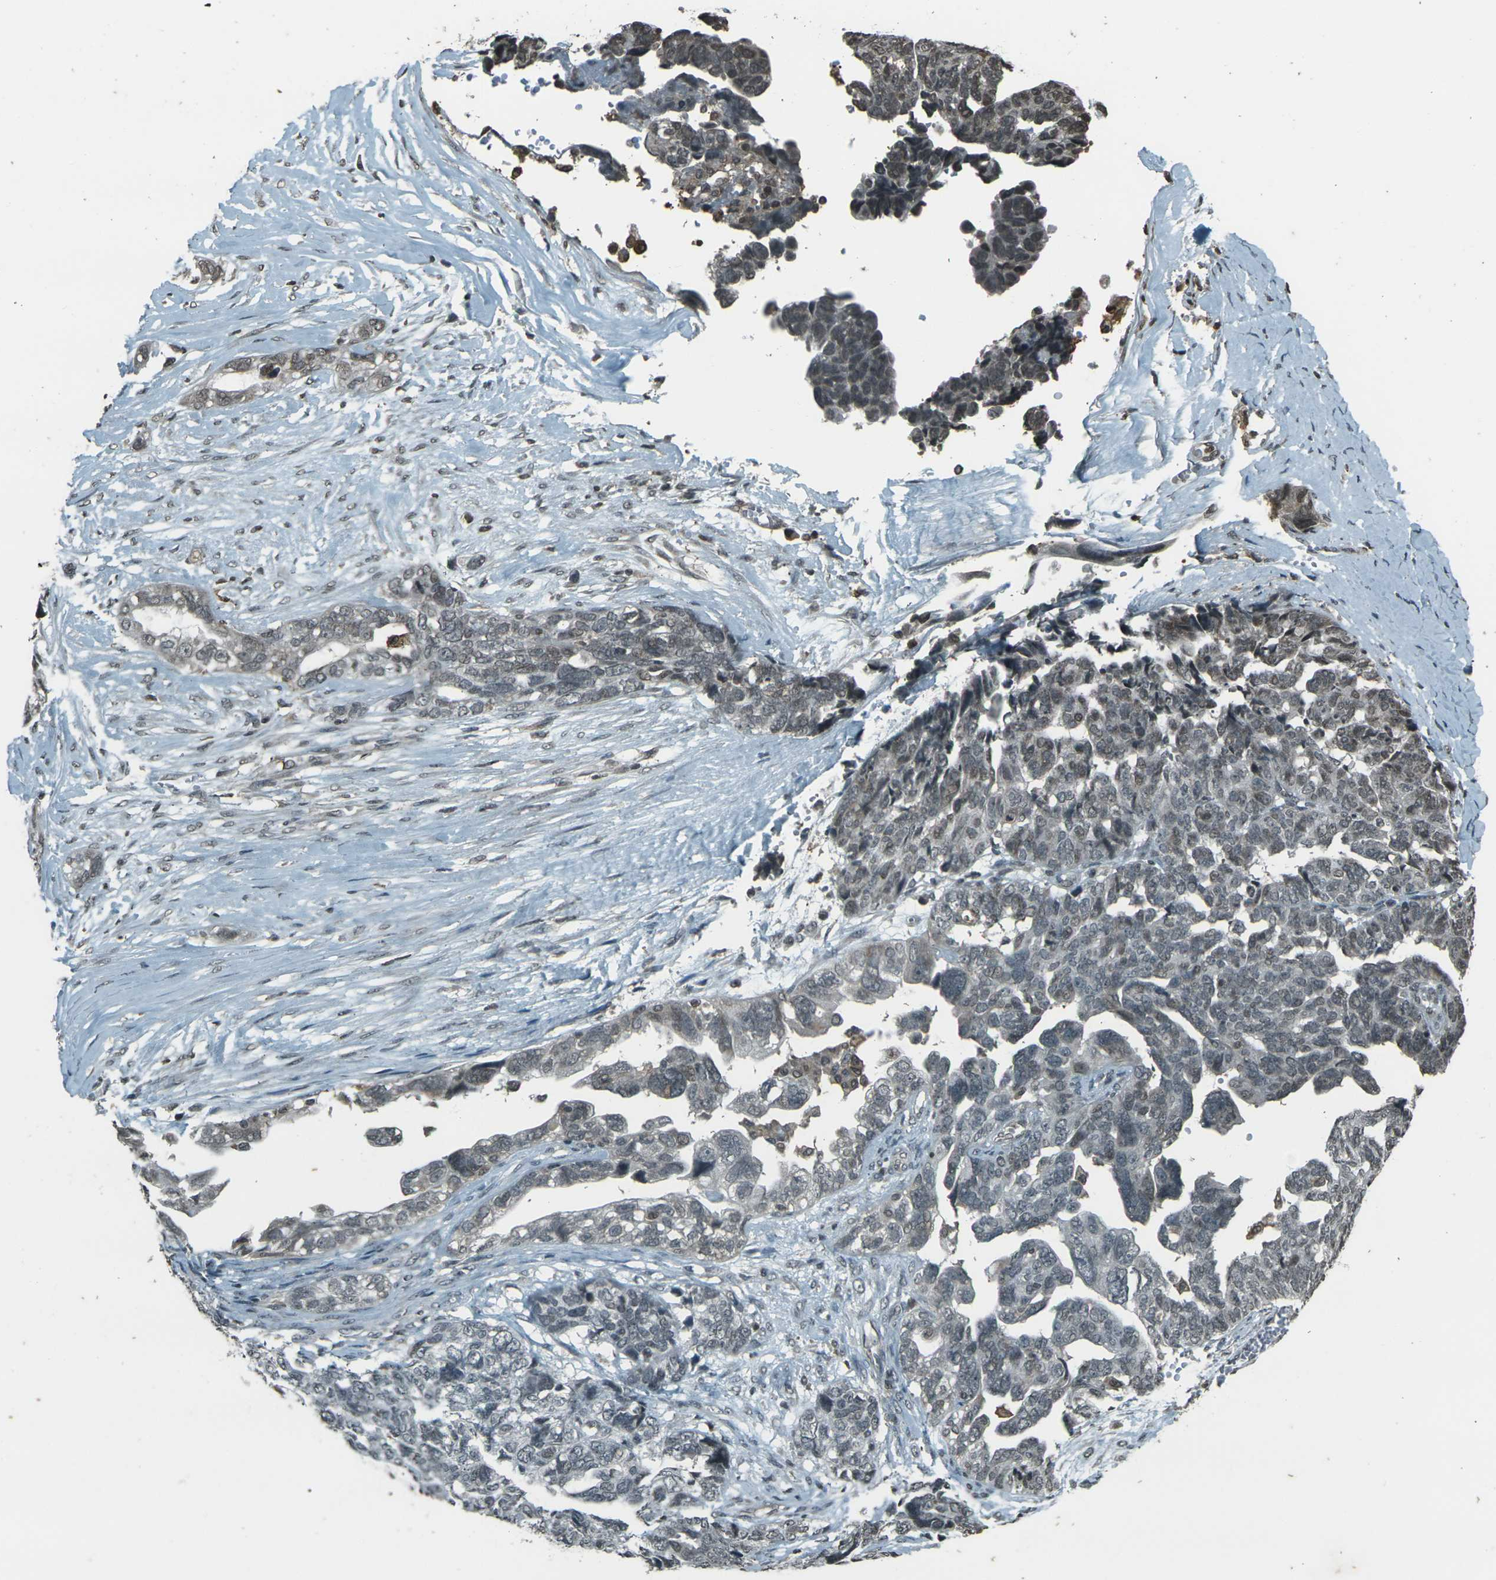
{"staining": {"intensity": "weak", "quantity": "<25%", "location": "cytoplasmic/membranous,nuclear"}, "tissue": "ovarian cancer", "cell_type": "Tumor cells", "image_type": "cancer", "snomed": [{"axis": "morphology", "description": "Cystadenocarcinoma, serous, NOS"}, {"axis": "topography", "description": "Ovary"}], "caption": "Immunohistochemical staining of ovarian cancer (serous cystadenocarcinoma) shows no significant positivity in tumor cells.", "gene": "PRPF8", "patient": {"sex": "female", "age": 79}}